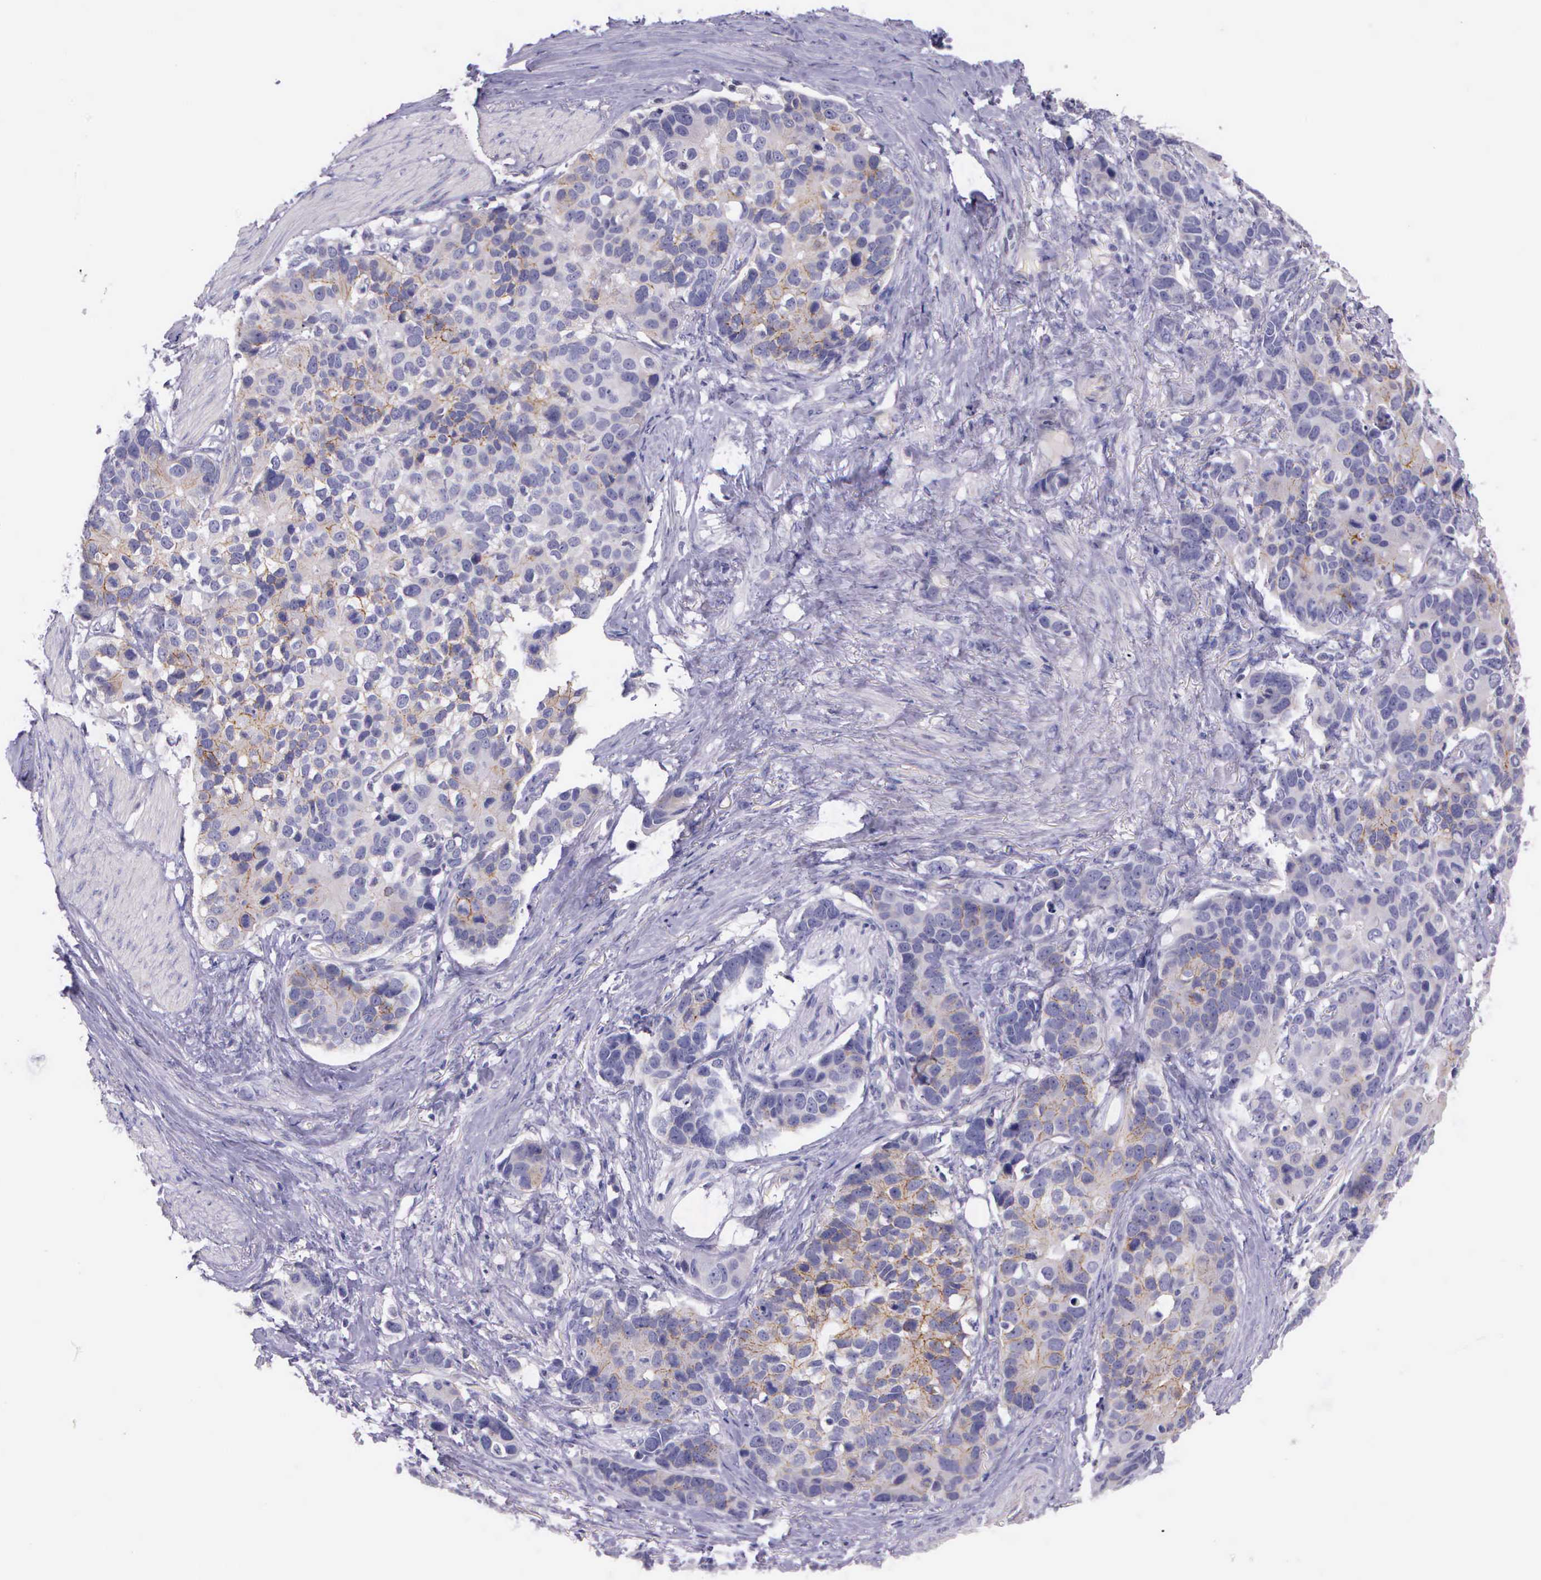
{"staining": {"intensity": "weak", "quantity": "<25%", "location": "cytoplasmic/membranous"}, "tissue": "stomach cancer", "cell_type": "Tumor cells", "image_type": "cancer", "snomed": [{"axis": "morphology", "description": "Adenocarcinoma, NOS"}, {"axis": "topography", "description": "Stomach, upper"}], "caption": "IHC micrograph of adenocarcinoma (stomach) stained for a protein (brown), which reveals no positivity in tumor cells. (Immunohistochemistry, brightfield microscopy, high magnification).", "gene": "THSD7A", "patient": {"sex": "male", "age": 71}}